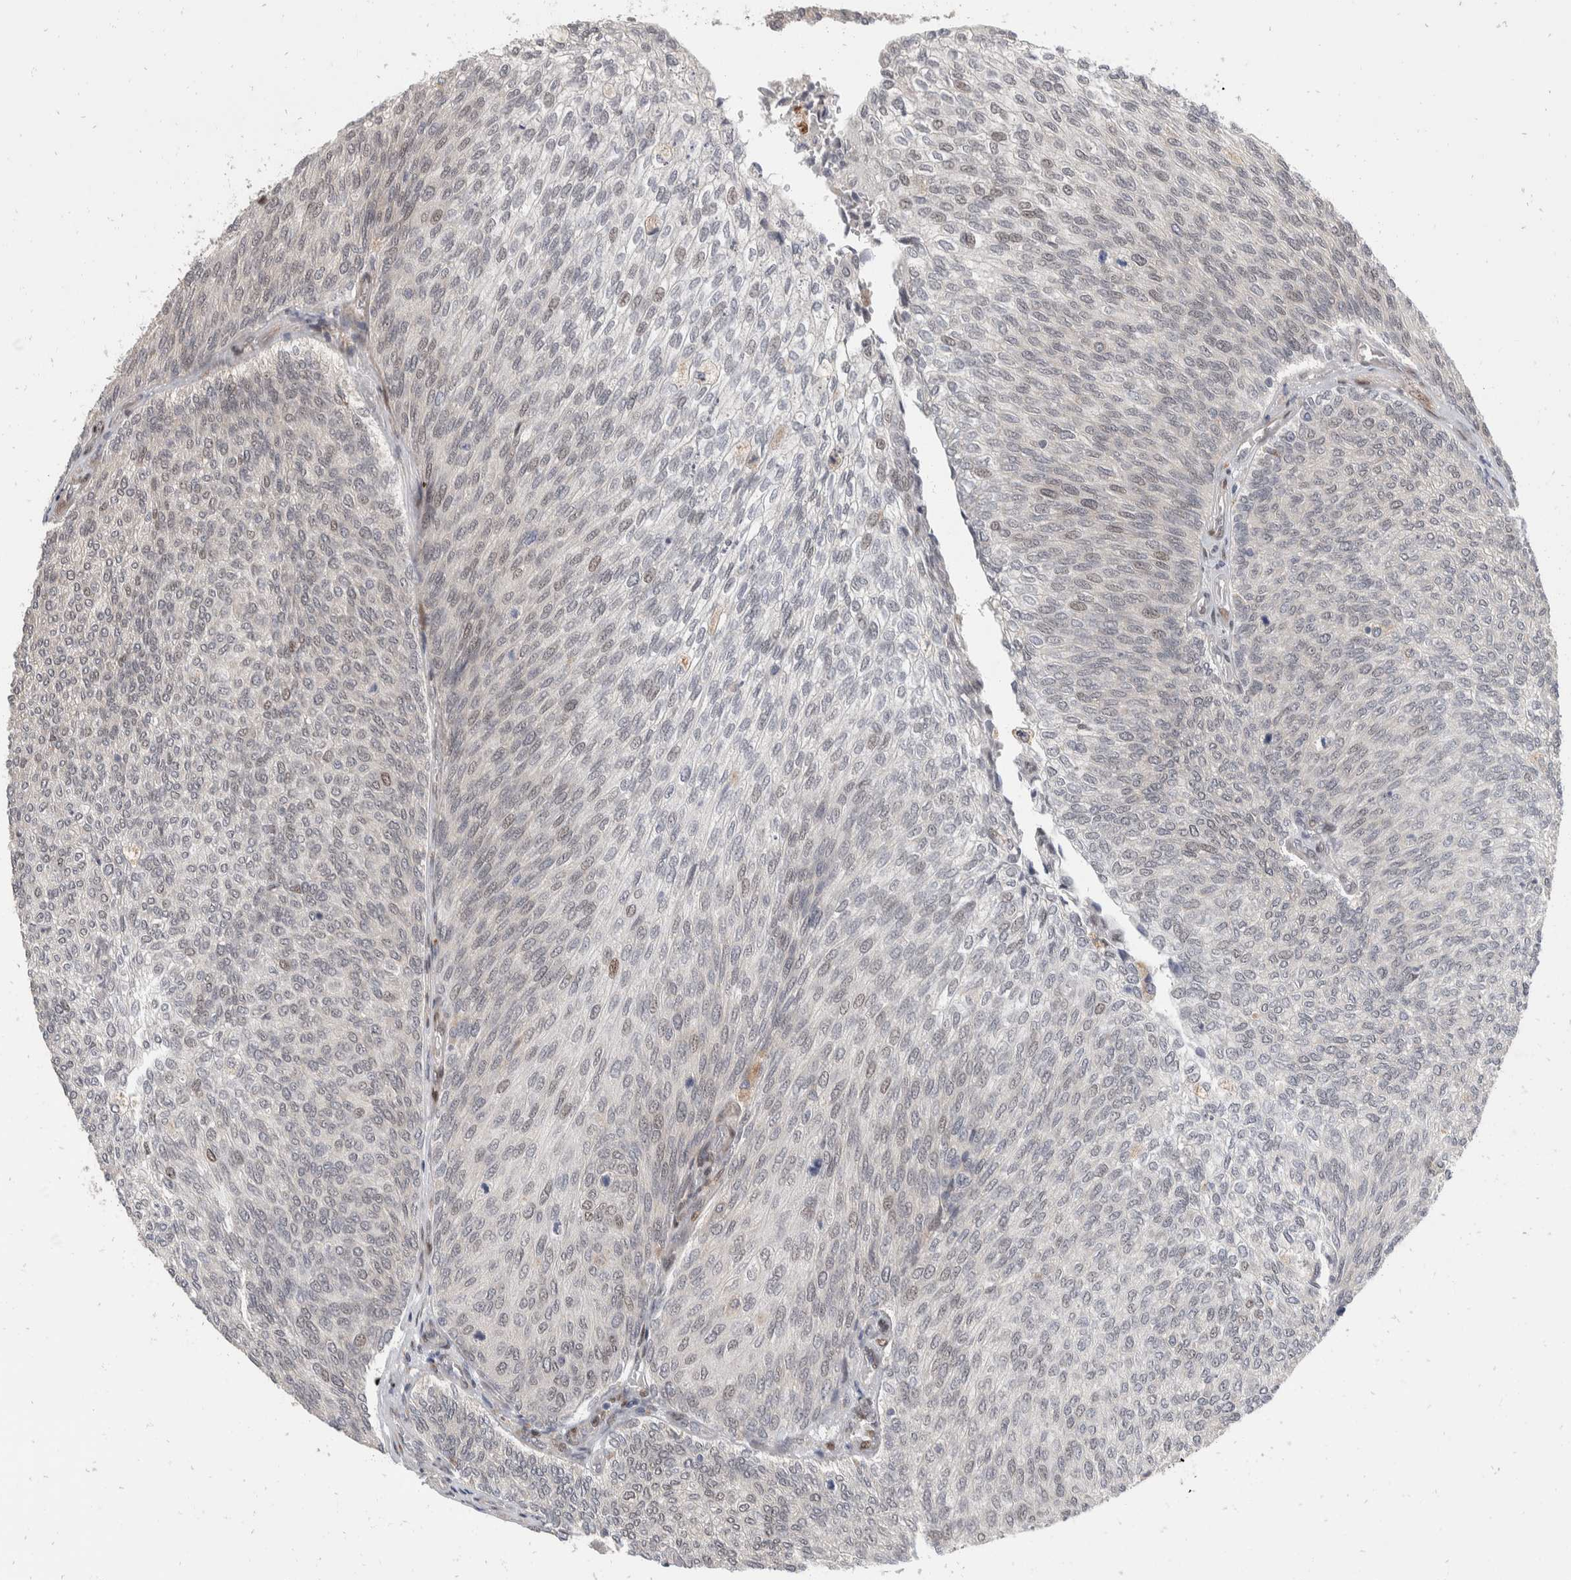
{"staining": {"intensity": "moderate", "quantity": "<25%", "location": "nuclear"}, "tissue": "urothelial cancer", "cell_type": "Tumor cells", "image_type": "cancer", "snomed": [{"axis": "morphology", "description": "Urothelial carcinoma, Low grade"}, {"axis": "topography", "description": "Urinary bladder"}], "caption": "Low-grade urothelial carcinoma stained for a protein reveals moderate nuclear positivity in tumor cells.", "gene": "ZNF703", "patient": {"sex": "female", "age": 79}}